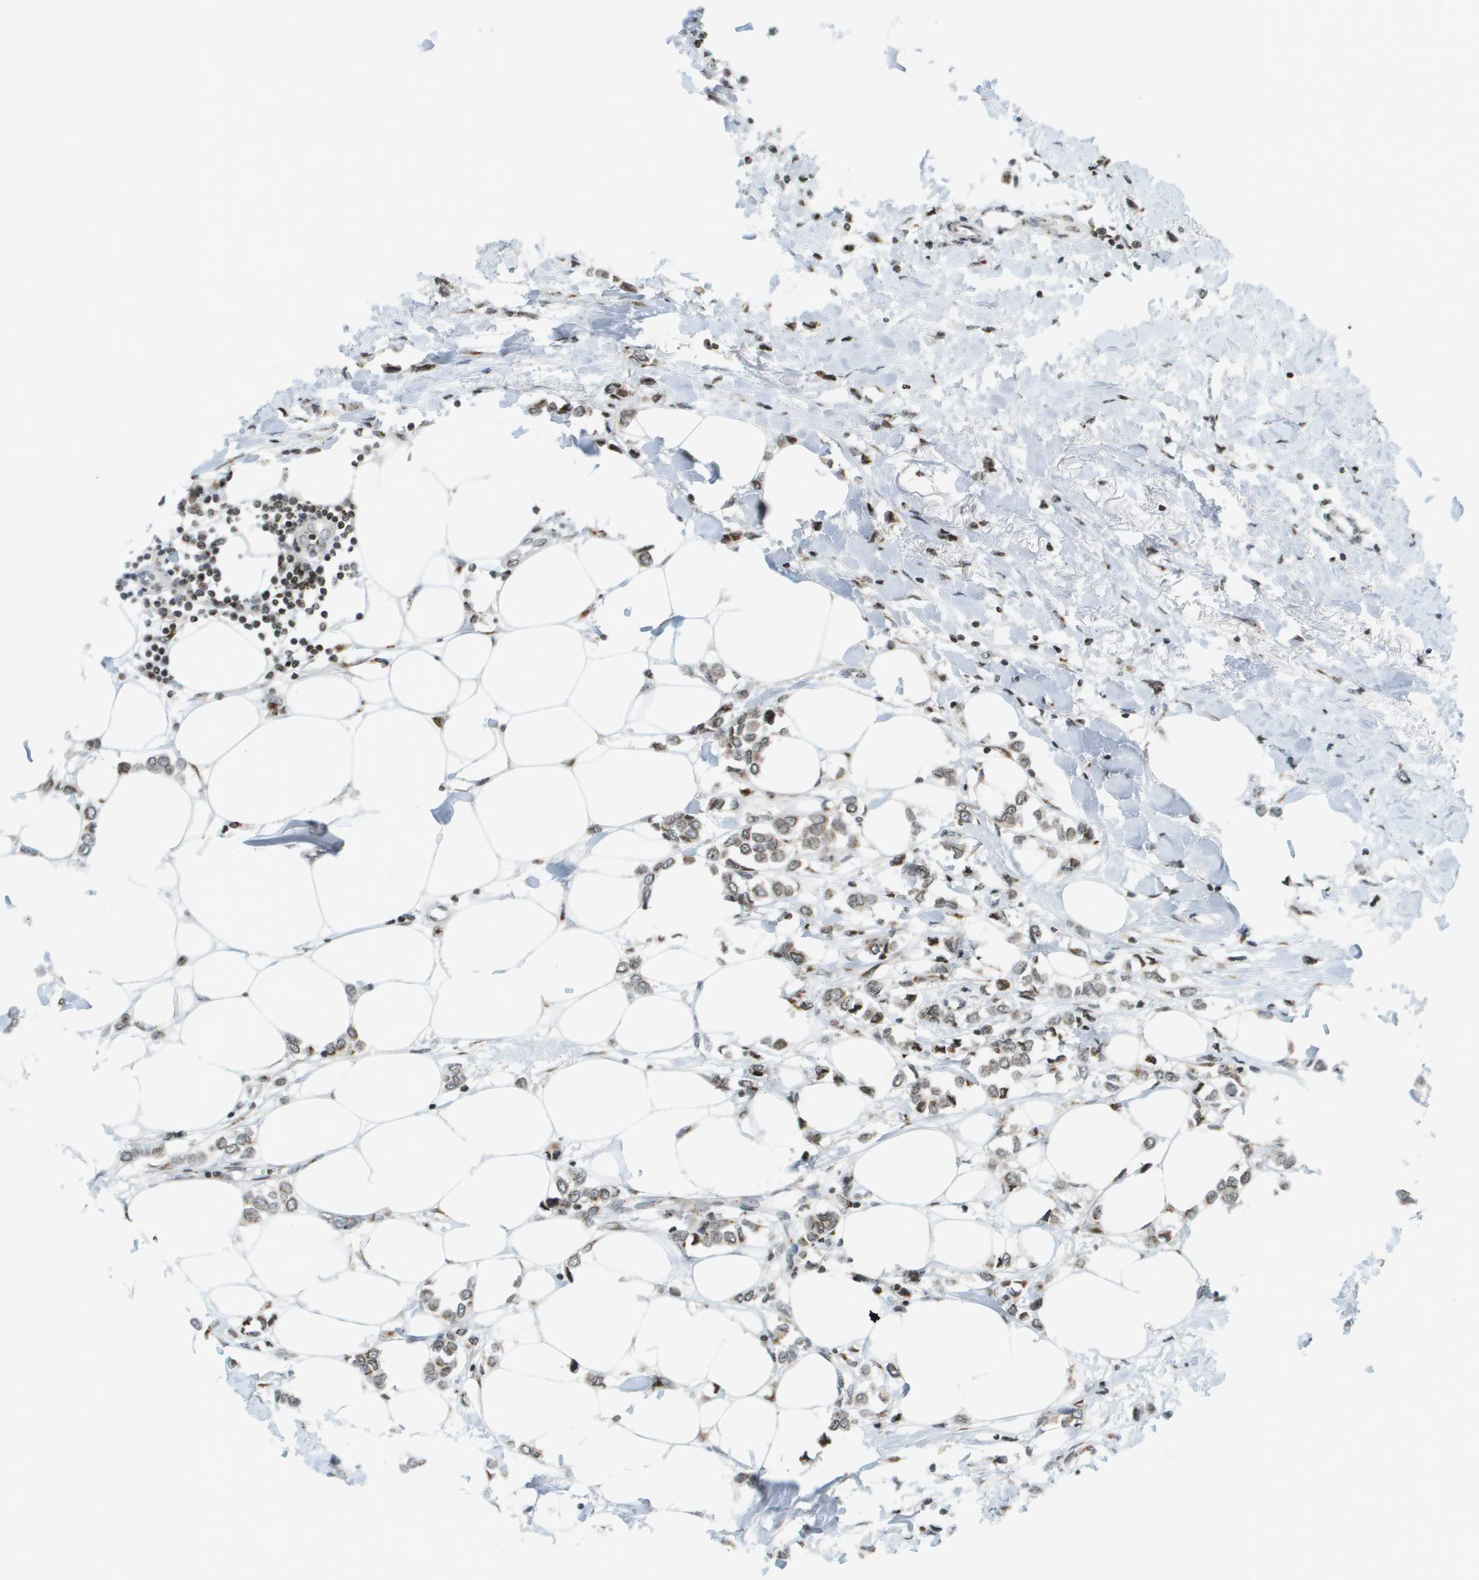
{"staining": {"intensity": "weak", "quantity": ">75%", "location": "cytoplasmic/membranous,nuclear"}, "tissue": "breast cancer", "cell_type": "Tumor cells", "image_type": "cancer", "snomed": [{"axis": "morphology", "description": "Lobular carcinoma"}, {"axis": "topography", "description": "Breast"}], "caption": "Weak cytoplasmic/membranous and nuclear protein positivity is present in approximately >75% of tumor cells in breast cancer.", "gene": "EVC", "patient": {"sex": "female", "age": 51}}